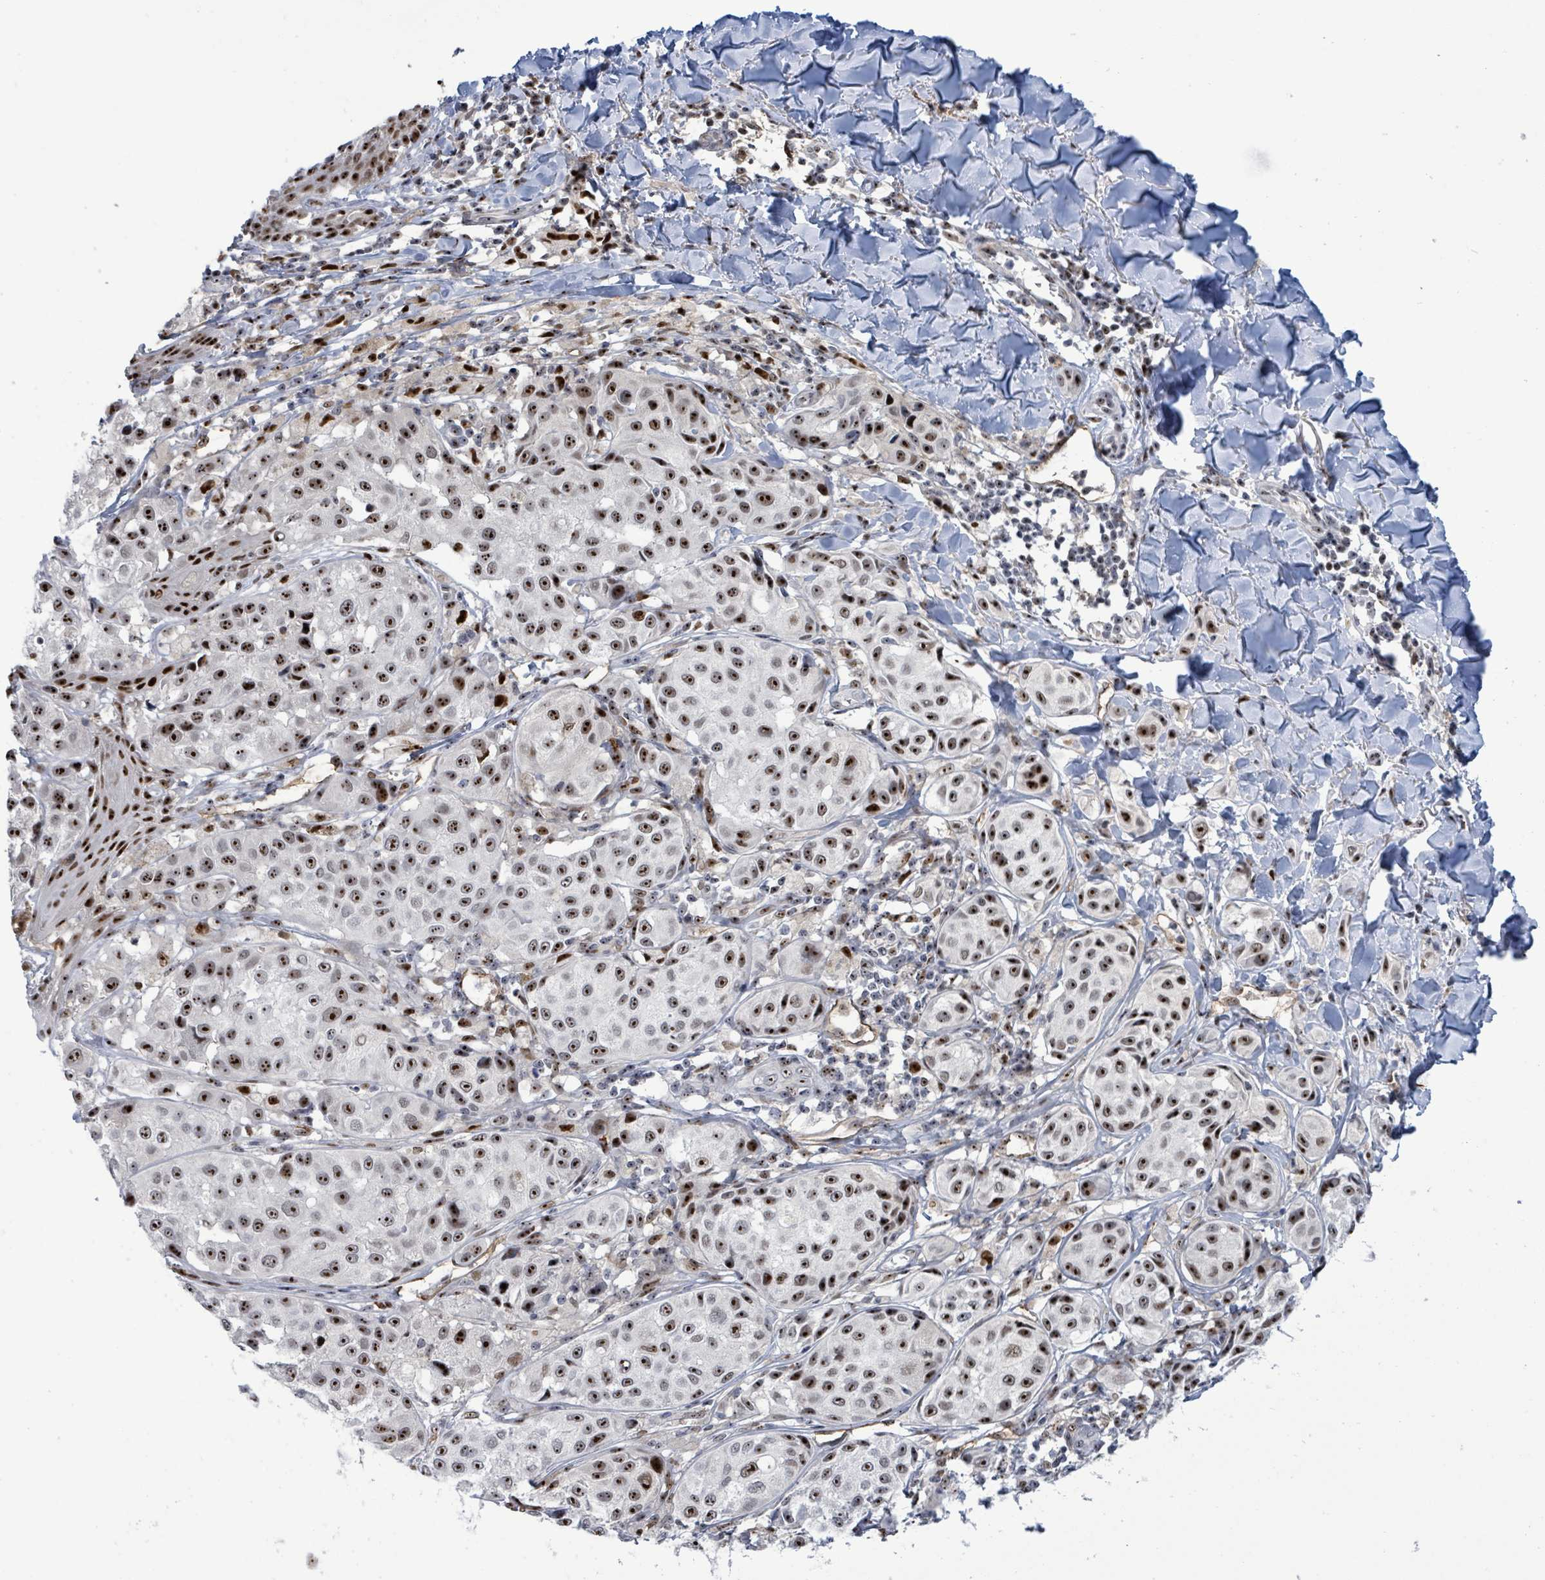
{"staining": {"intensity": "strong", "quantity": ">75%", "location": "nuclear"}, "tissue": "melanoma", "cell_type": "Tumor cells", "image_type": "cancer", "snomed": [{"axis": "morphology", "description": "Malignant melanoma, NOS"}, {"axis": "topography", "description": "Skin"}], "caption": "There is high levels of strong nuclear positivity in tumor cells of malignant melanoma, as demonstrated by immunohistochemical staining (brown color).", "gene": "RRN3", "patient": {"sex": "male", "age": 39}}